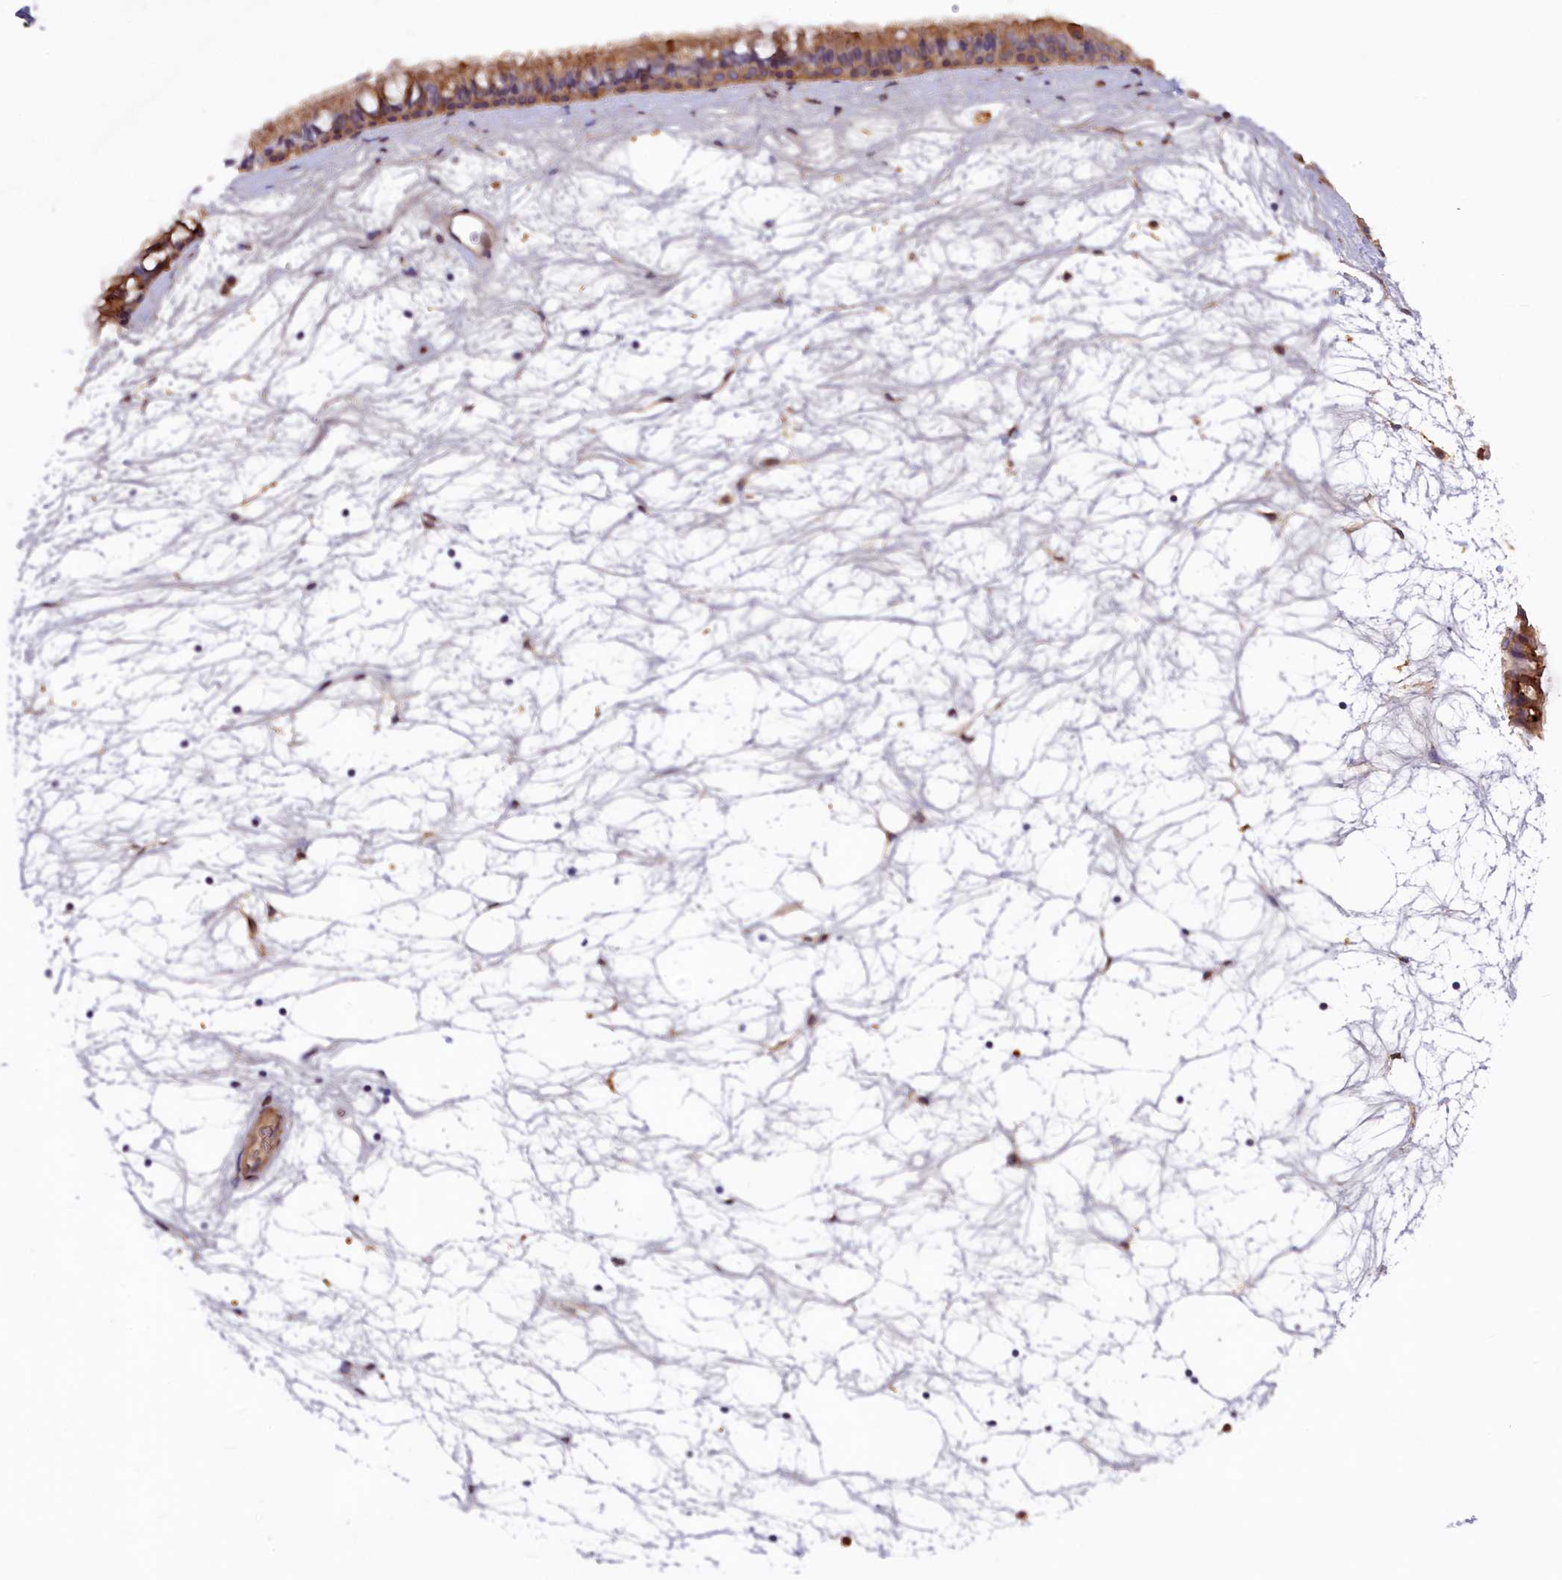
{"staining": {"intensity": "moderate", "quantity": ">75%", "location": "cytoplasmic/membranous"}, "tissue": "nasopharynx", "cell_type": "Respiratory epithelial cells", "image_type": "normal", "snomed": [{"axis": "morphology", "description": "Normal tissue, NOS"}, {"axis": "topography", "description": "Nasopharynx"}], "caption": "Nasopharynx stained with a brown dye reveals moderate cytoplasmic/membranous positive staining in about >75% of respiratory epithelial cells.", "gene": "FERMT1", "patient": {"sex": "male", "age": 64}}